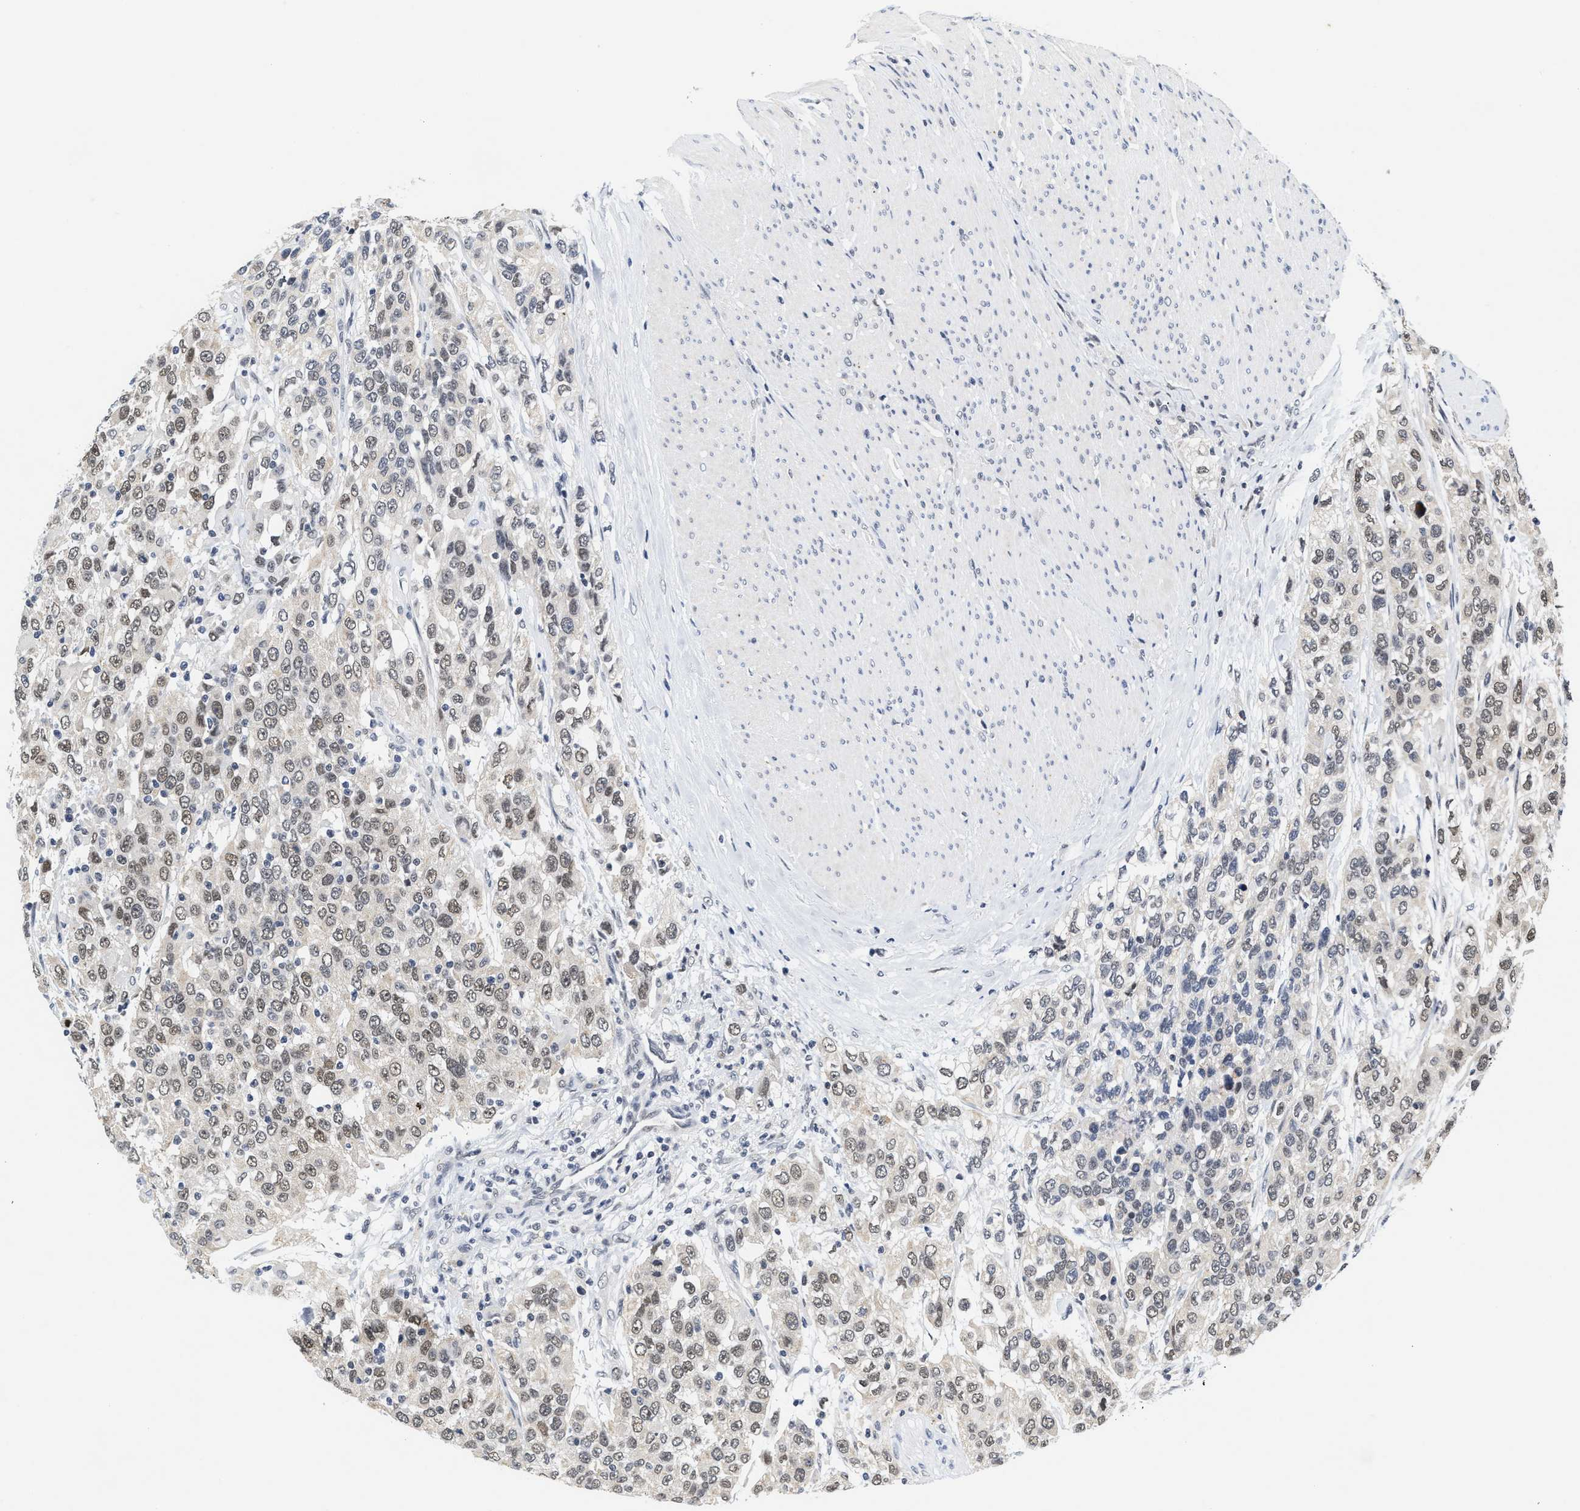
{"staining": {"intensity": "weak", "quantity": ">75%", "location": "nuclear"}, "tissue": "urothelial cancer", "cell_type": "Tumor cells", "image_type": "cancer", "snomed": [{"axis": "morphology", "description": "Urothelial carcinoma, High grade"}, {"axis": "topography", "description": "Urinary bladder"}], "caption": "Immunohistochemical staining of urothelial cancer reveals weak nuclear protein positivity in approximately >75% of tumor cells. (Stains: DAB in brown, nuclei in blue, Microscopy: brightfield microscopy at high magnification).", "gene": "INIP", "patient": {"sex": "female", "age": 80}}